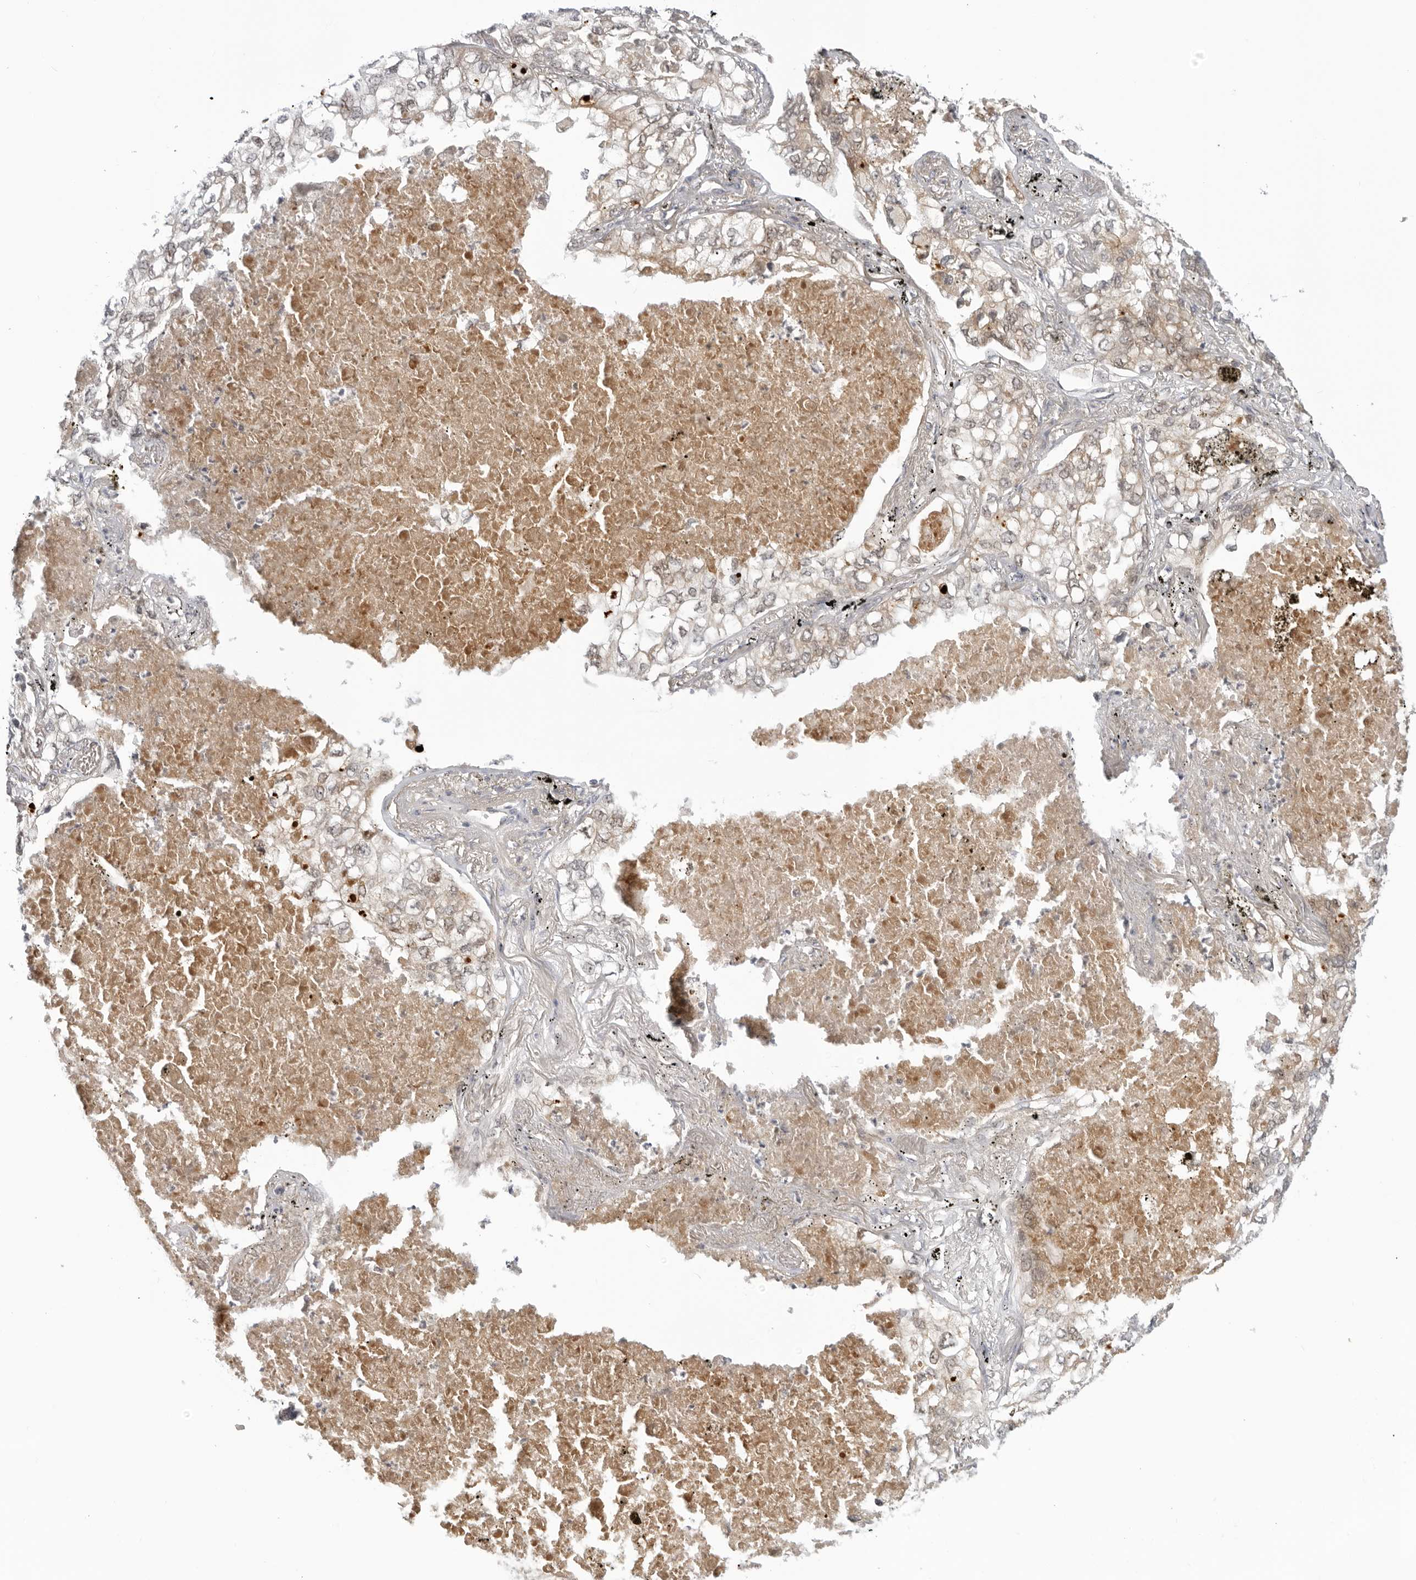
{"staining": {"intensity": "weak", "quantity": "<25%", "location": "cytoplasmic/membranous"}, "tissue": "lung cancer", "cell_type": "Tumor cells", "image_type": "cancer", "snomed": [{"axis": "morphology", "description": "Adenocarcinoma, NOS"}, {"axis": "topography", "description": "Lung"}], "caption": "Immunohistochemical staining of adenocarcinoma (lung) exhibits no significant staining in tumor cells. (DAB IHC with hematoxylin counter stain).", "gene": "SUGCT", "patient": {"sex": "male", "age": 65}}